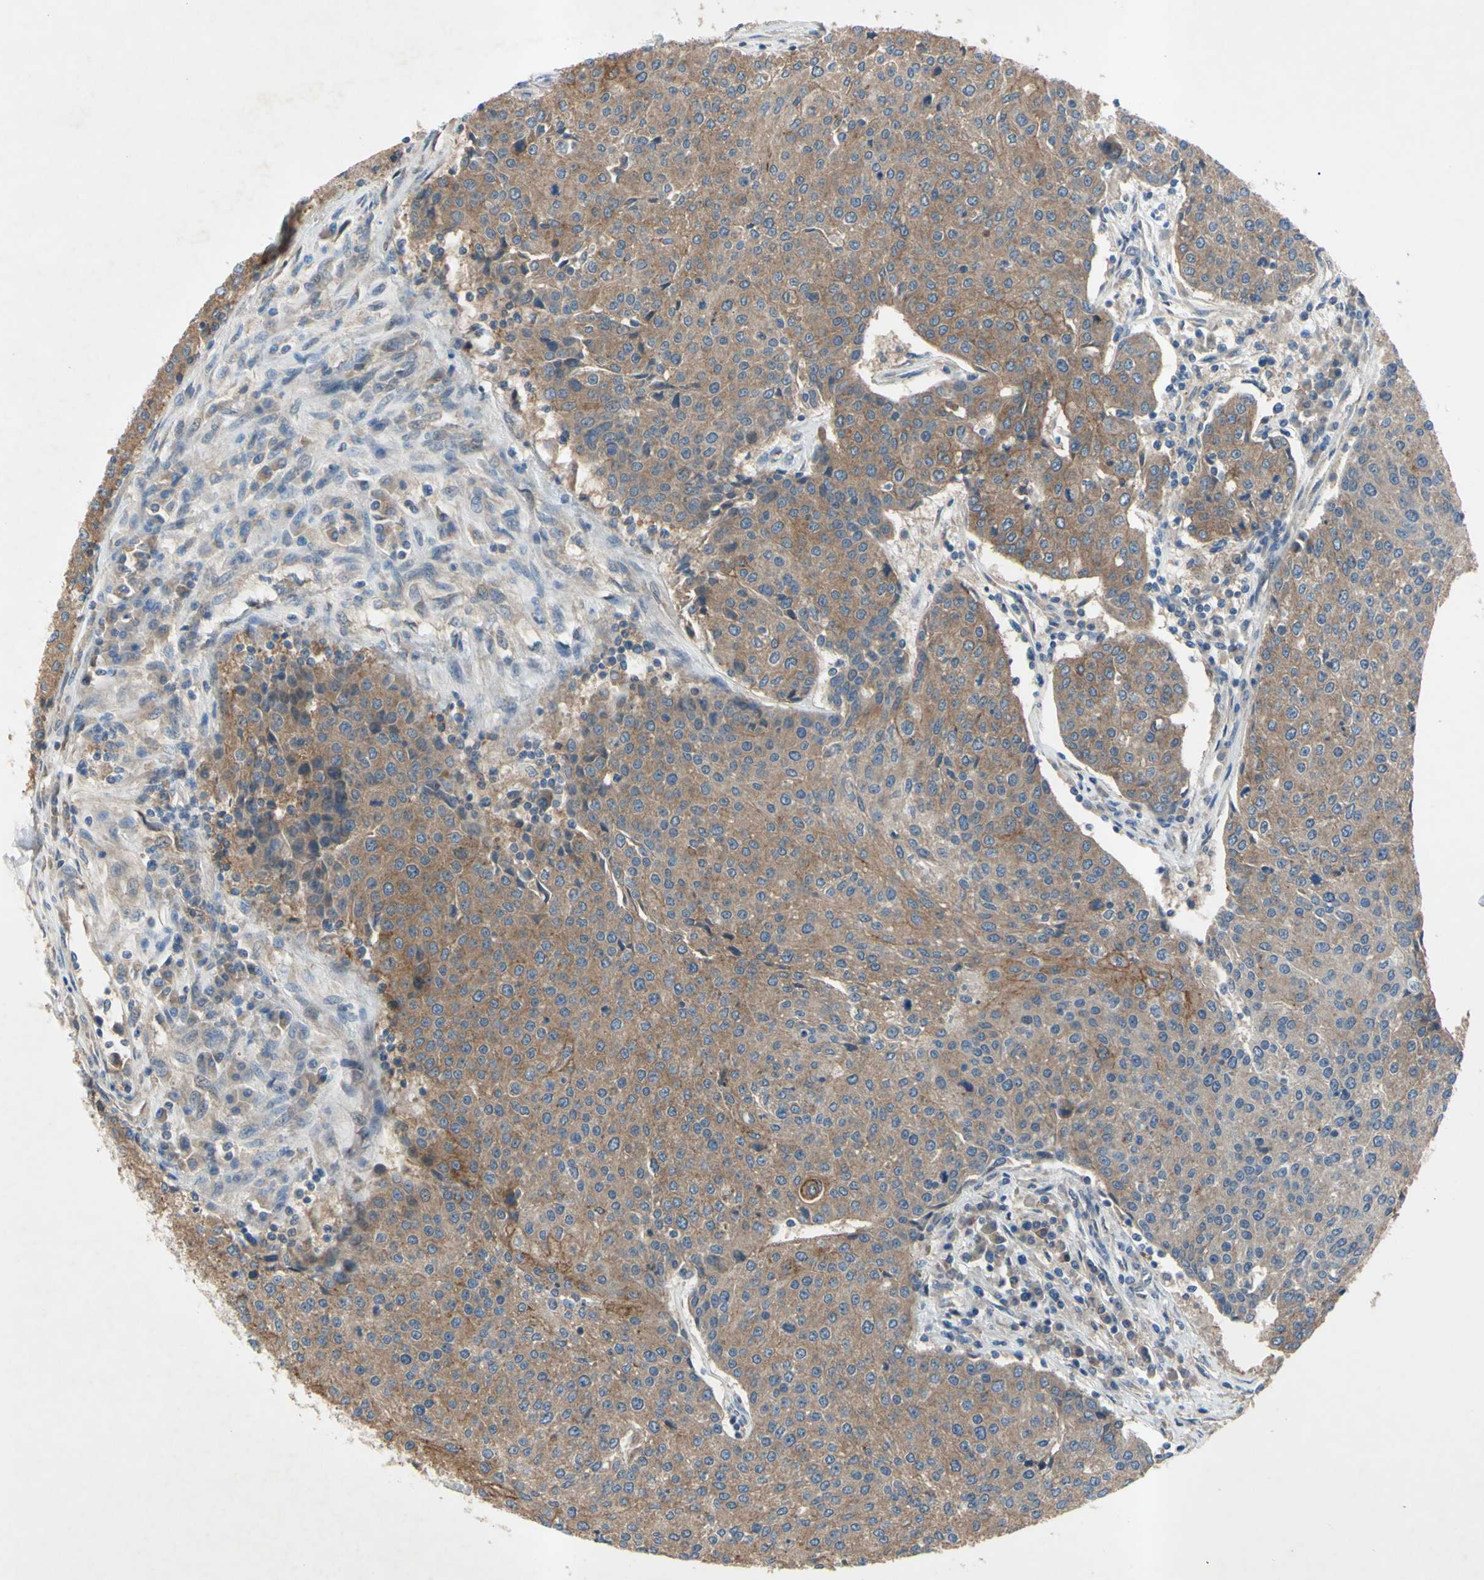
{"staining": {"intensity": "moderate", "quantity": ">75%", "location": "cytoplasmic/membranous"}, "tissue": "urothelial cancer", "cell_type": "Tumor cells", "image_type": "cancer", "snomed": [{"axis": "morphology", "description": "Urothelial carcinoma, High grade"}, {"axis": "topography", "description": "Urinary bladder"}], "caption": "High-grade urothelial carcinoma stained with a brown dye reveals moderate cytoplasmic/membranous positive staining in about >75% of tumor cells.", "gene": "HILPDA", "patient": {"sex": "female", "age": 85}}